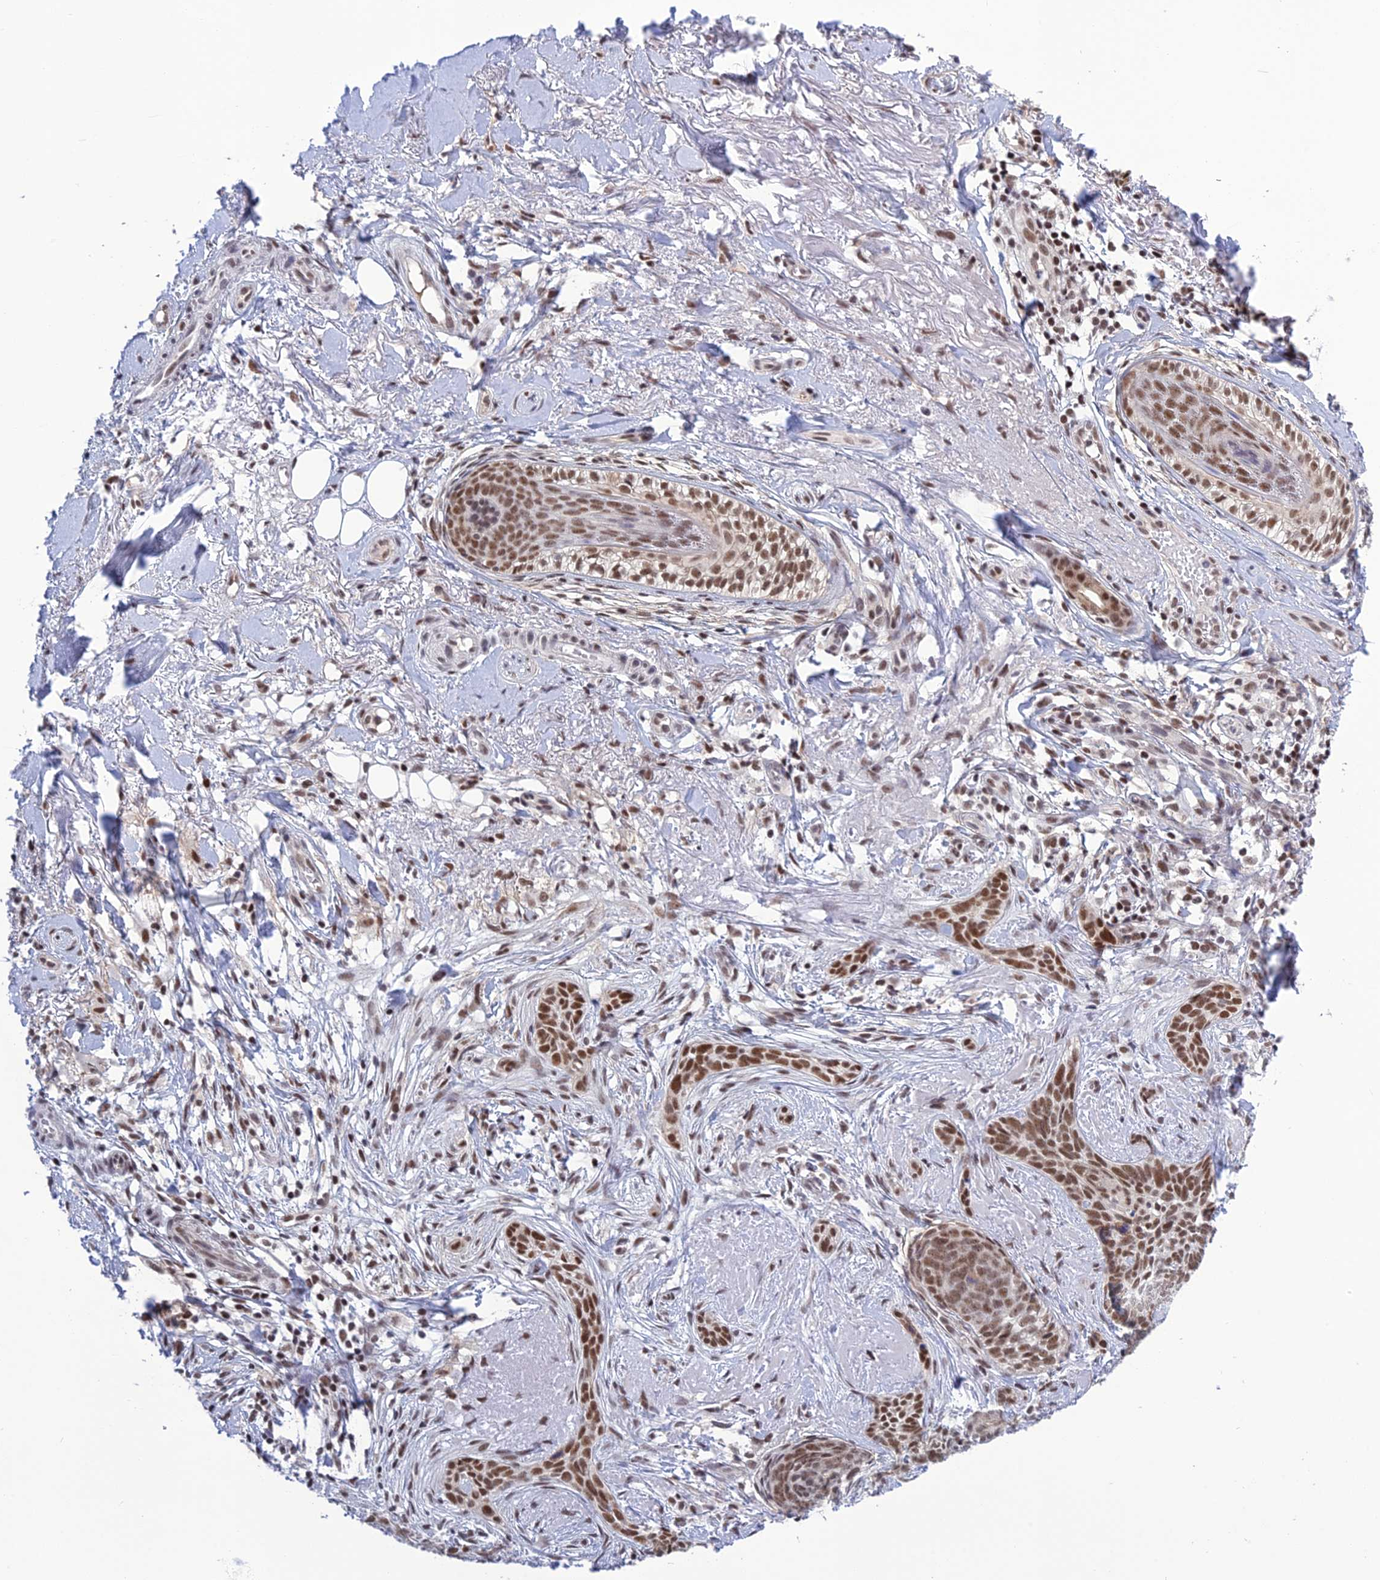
{"staining": {"intensity": "moderate", "quantity": ">75%", "location": "nuclear"}, "tissue": "skin cancer", "cell_type": "Tumor cells", "image_type": "cancer", "snomed": [{"axis": "morphology", "description": "Basal cell carcinoma"}, {"axis": "topography", "description": "Skin"}], "caption": "This is a histology image of IHC staining of basal cell carcinoma (skin), which shows moderate staining in the nuclear of tumor cells.", "gene": "TCEA1", "patient": {"sex": "female", "age": 76}}